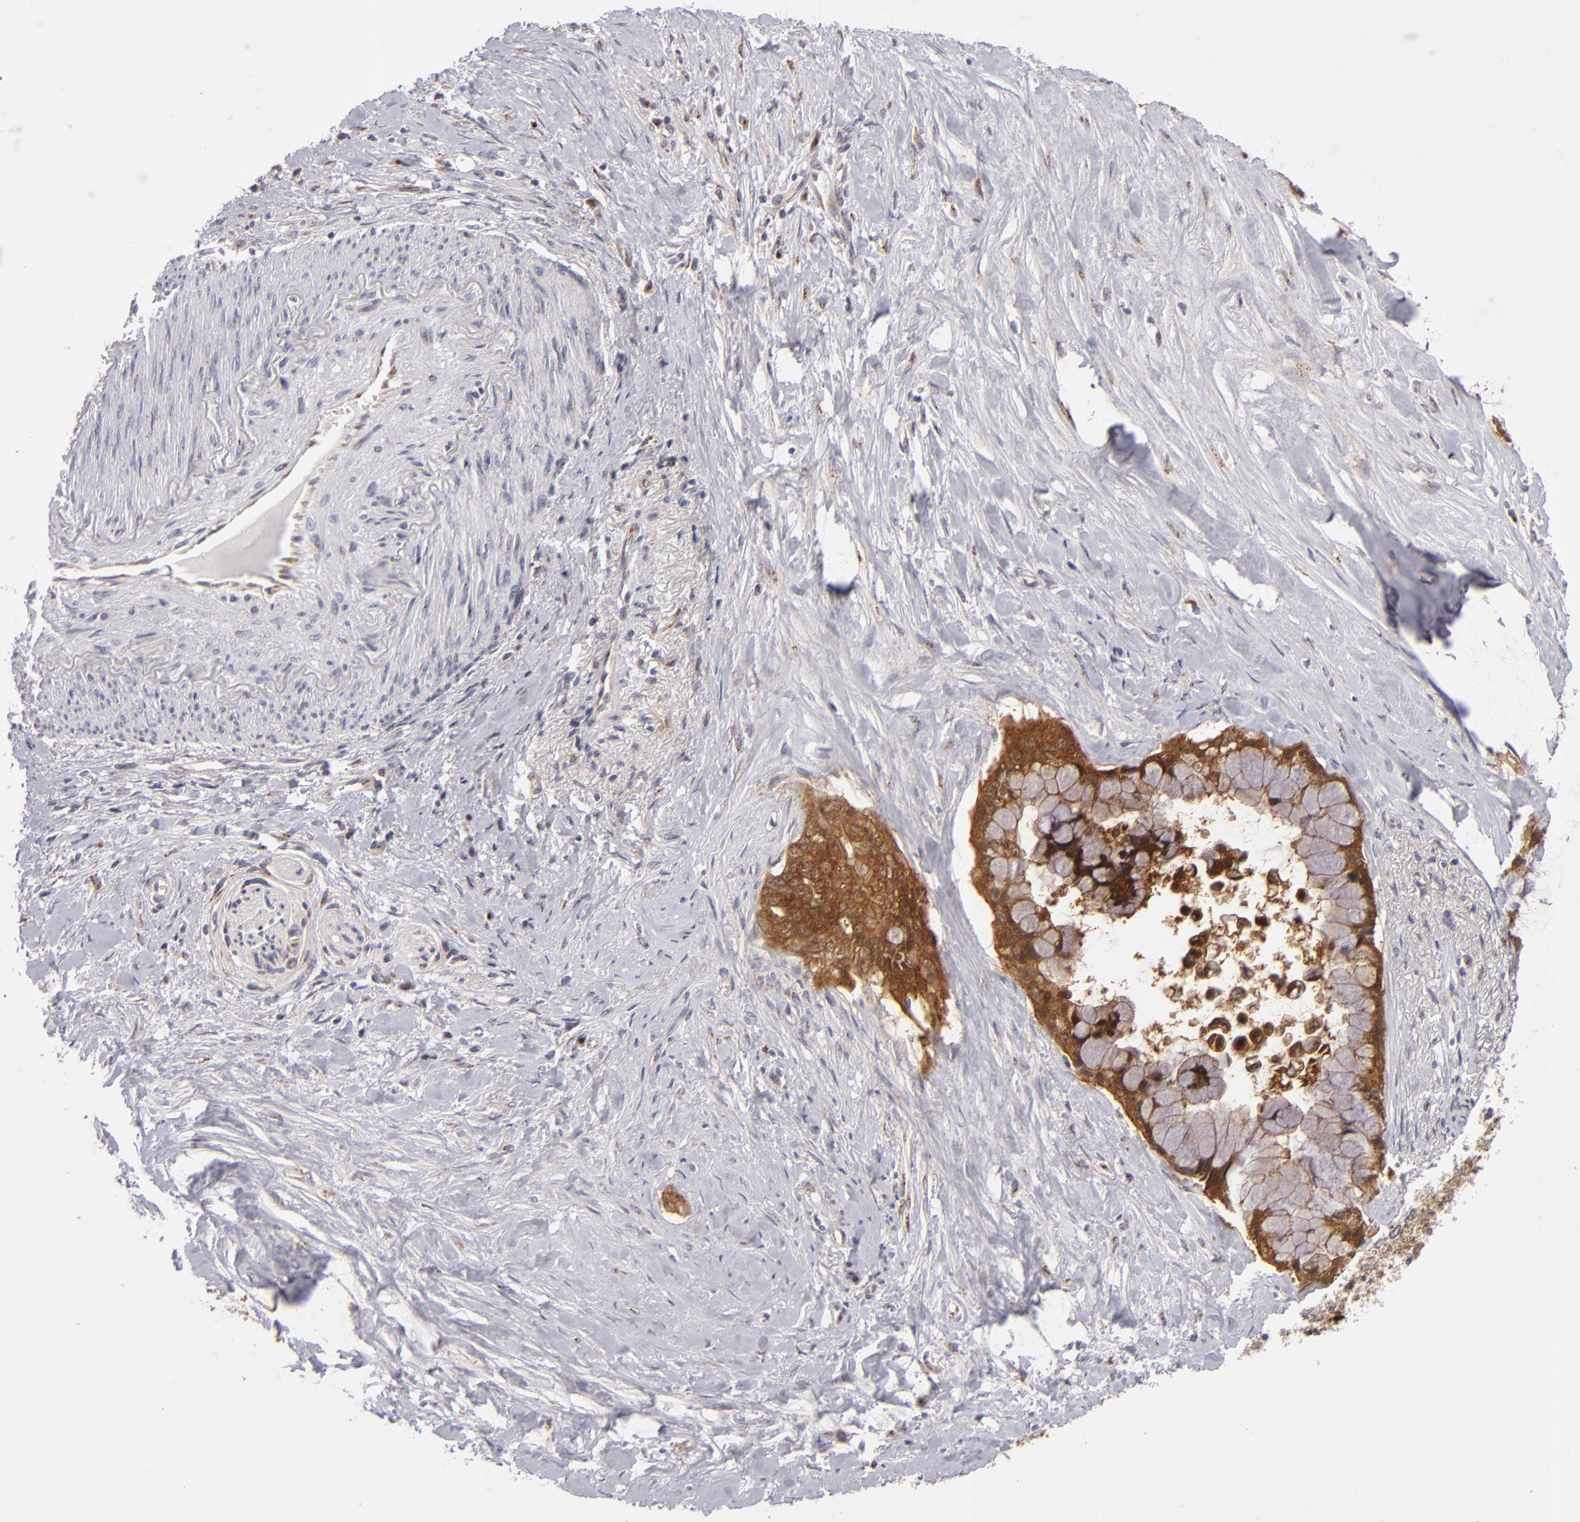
{"staining": {"intensity": "strong", "quantity": ">75%", "location": "cytoplasmic/membranous"}, "tissue": "pancreatic cancer", "cell_type": "Tumor cells", "image_type": "cancer", "snomed": [{"axis": "morphology", "description": "Adenocarcinoma, NOS"}, {"axis": "topography", "description": "Pancreas"}], "caption": "Immunohistochemistry of pancreatic adenocarcinoma reveals high levels of strong cytoplasmic/membranous expression in approximately >75% of tumor cells.", "gene": "SH2D4A", "patient": {"sex": "male", "age": 59}}